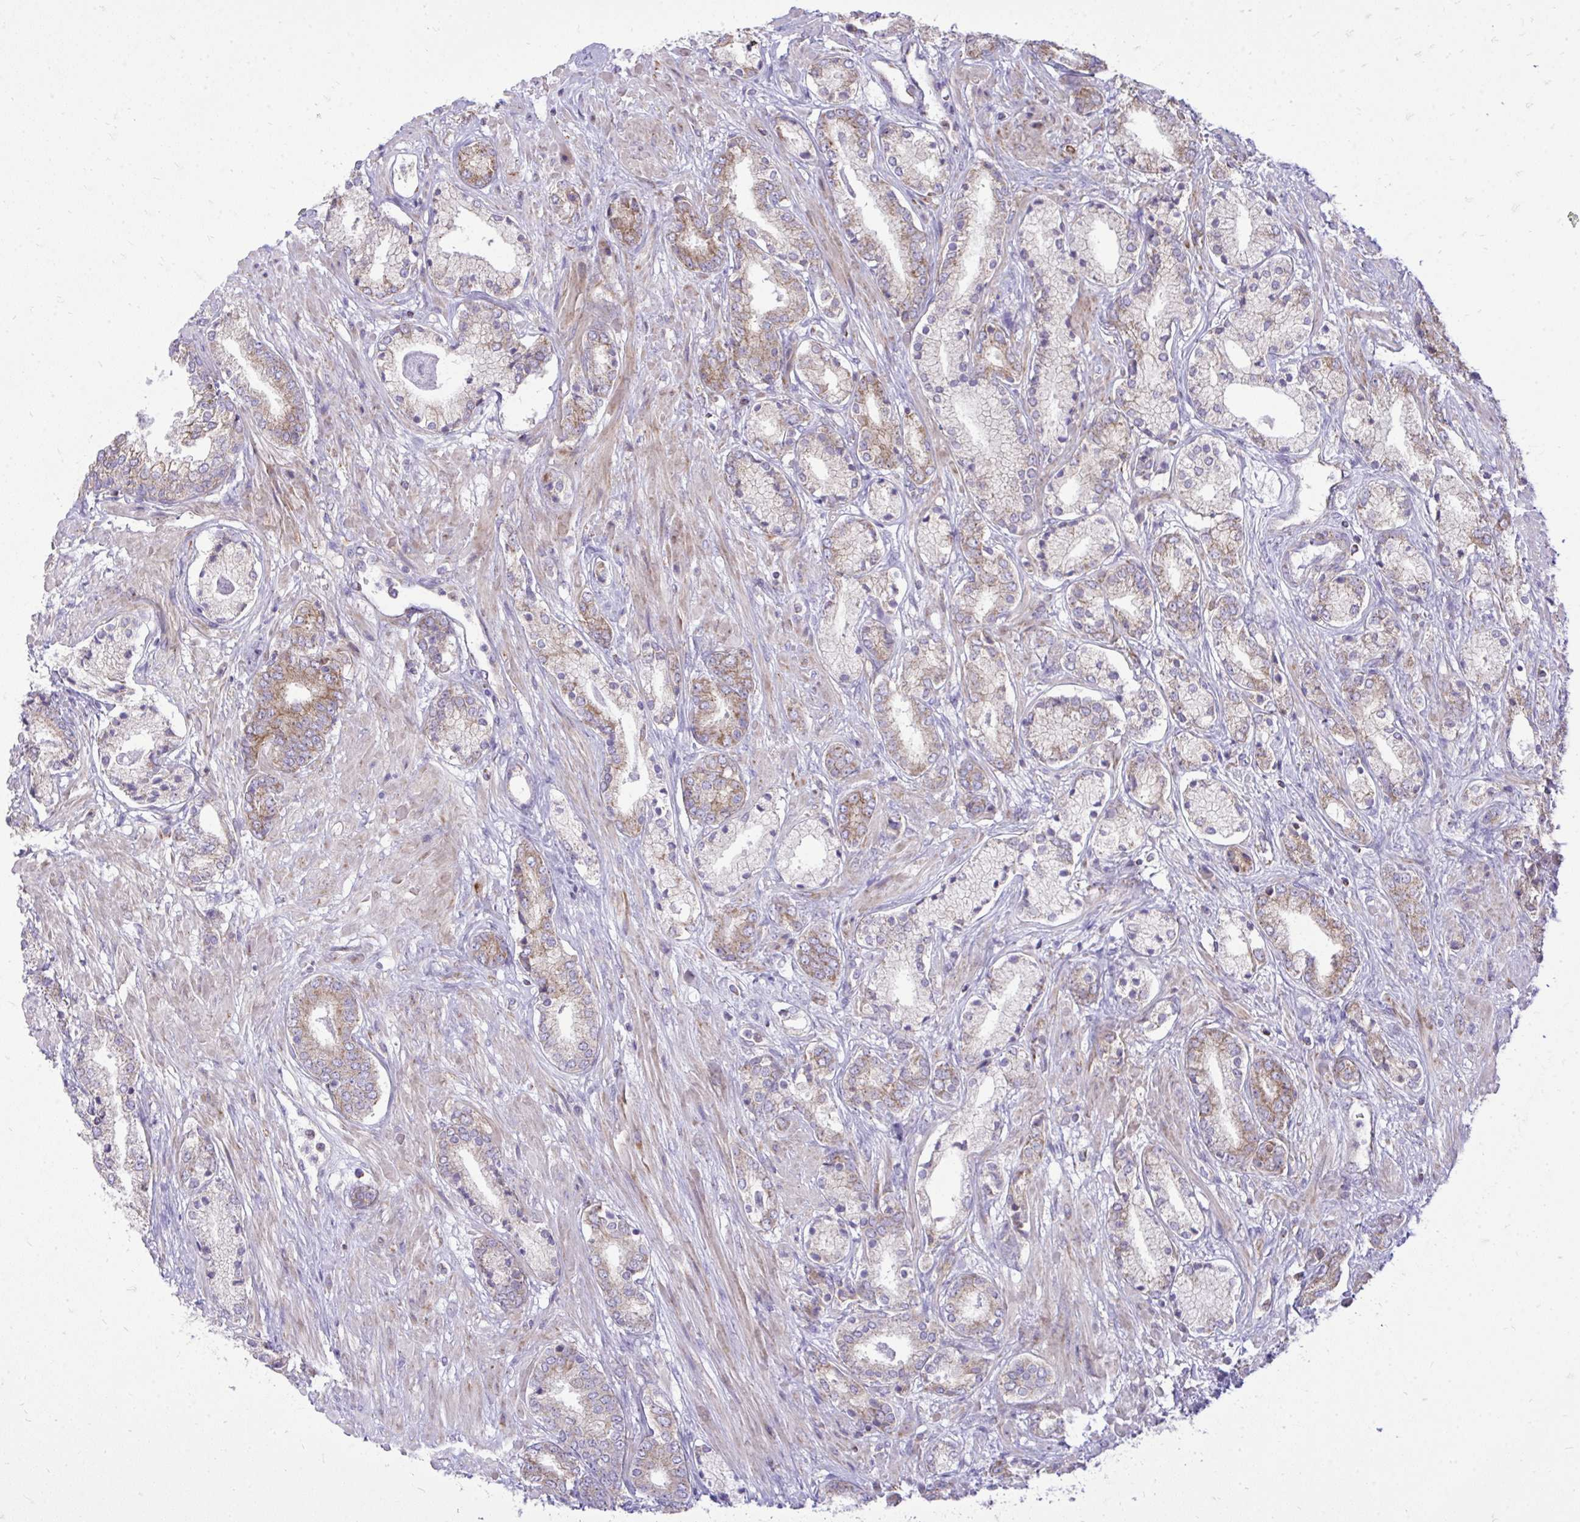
{"staining": {"intensity": "moderate", "quantity": "25%-75%", "location": "cytoplasmic/membranous"}, "tissue": "prostate cancer", "cell_type": "Tumor cells", "image_type": "cancer", "snomed": [{"axis": "morphology", "description": "Adenocarcinoma, High grade"}, {"axis": "topography", "description": "Prostate"}], "caption": "Immunohistochemical staining of human prostate high-grade adenocarcinoma reveals medium levels of moderate cytoplasmic/membranous protein staining in approximately 25%-75% of tumor cells.", "gene": "SPTBN2", "patient": {"sex": "male", "age": 56}}